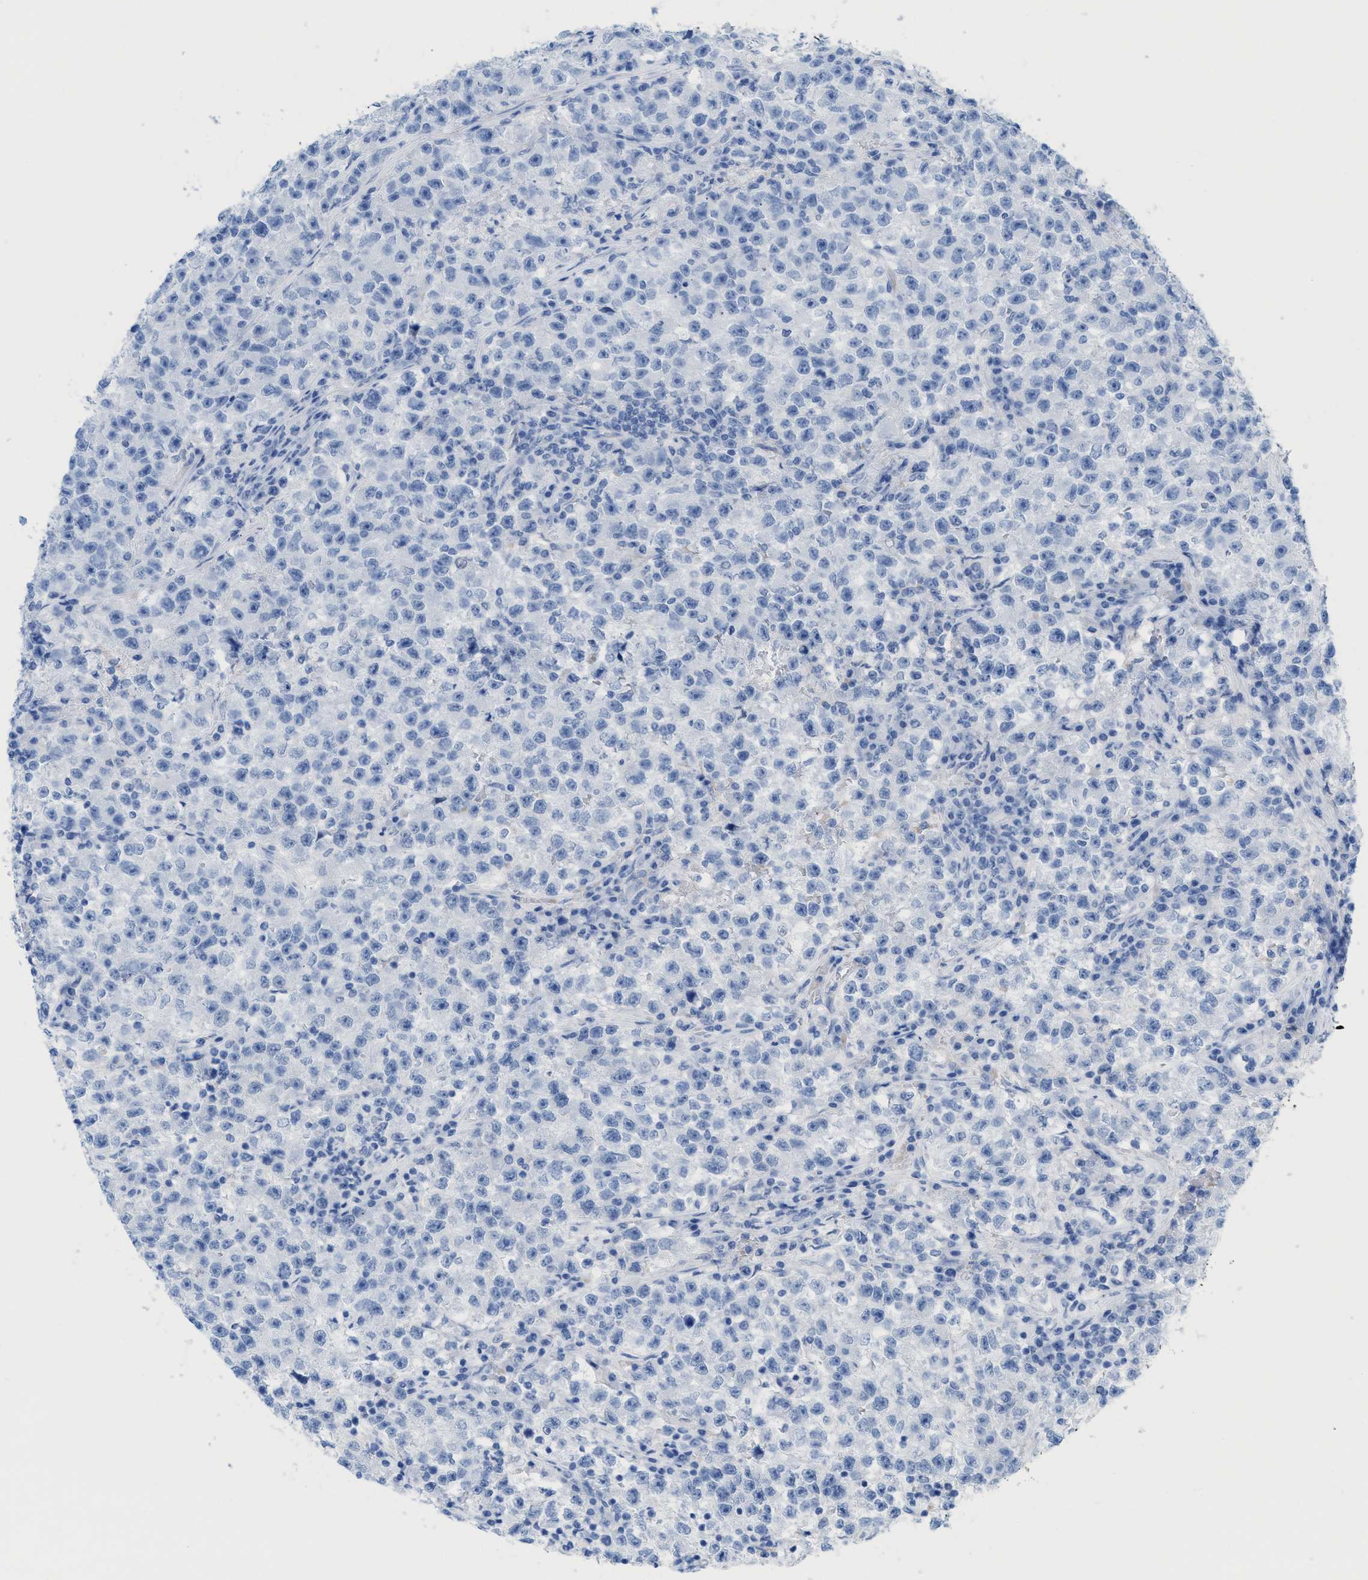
{"staining": {"intensity": "negative", "quantity": "none", "location": "none"}, "tissue": "testis cancer", "cell_type": "Tumor cells", "image_type": "cancer", "snomed": [{"axis": "morphology", "description": "Seminoma, NOS"}, {"axis": "topography", "description": "Testis"}], "caption": "This is a image of immunohistochemistry staining of testis cancer, which shows no staining in tumor cells.", "gene": "ANKFN1", "patient": {"sex": "male", "age": 22}}